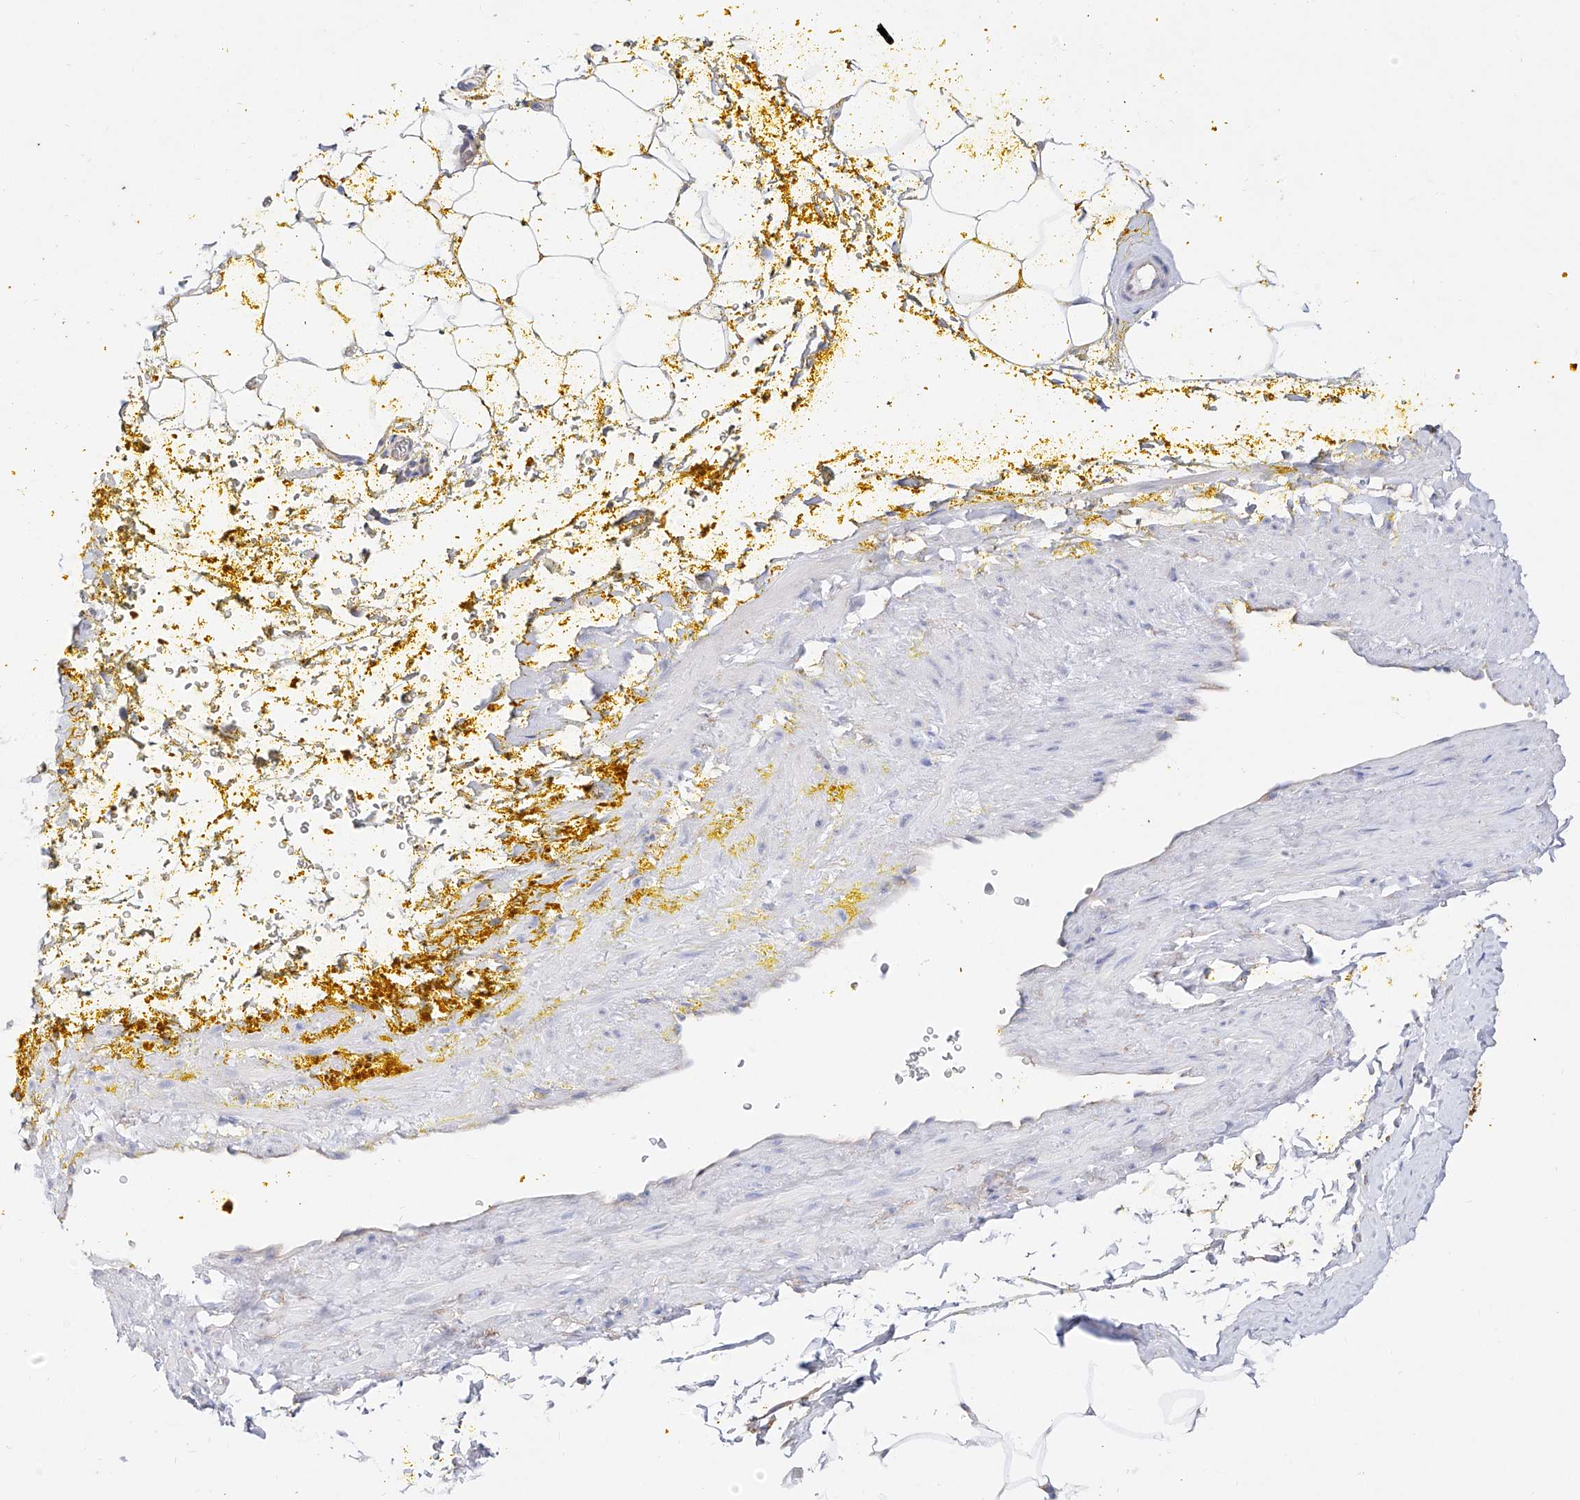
{"staining": {"intensity": "negative", "quantity": "none", "location": "none"}, "tissue": "adipose tissue", "cell_type": "Adipocytes", "image_type": "normal", "snomed": [{"axis": "morphology", "description": "Normal tissue, NOS"}, {"axis": "morphology", "description": "Adenocarcinoma, Low grade"}, {"axis": "topography", "description": "Prostate"}, {"axis": "topography", "description": "Peripheral nerve tissue"}], "caption": "Immunohistochemistry image of normal adipose tissue stained for a protein (brown), which shows no staining in adipocytes.", "gene": "ZNF653", "patient": {"sex": "male", "age": 63}}